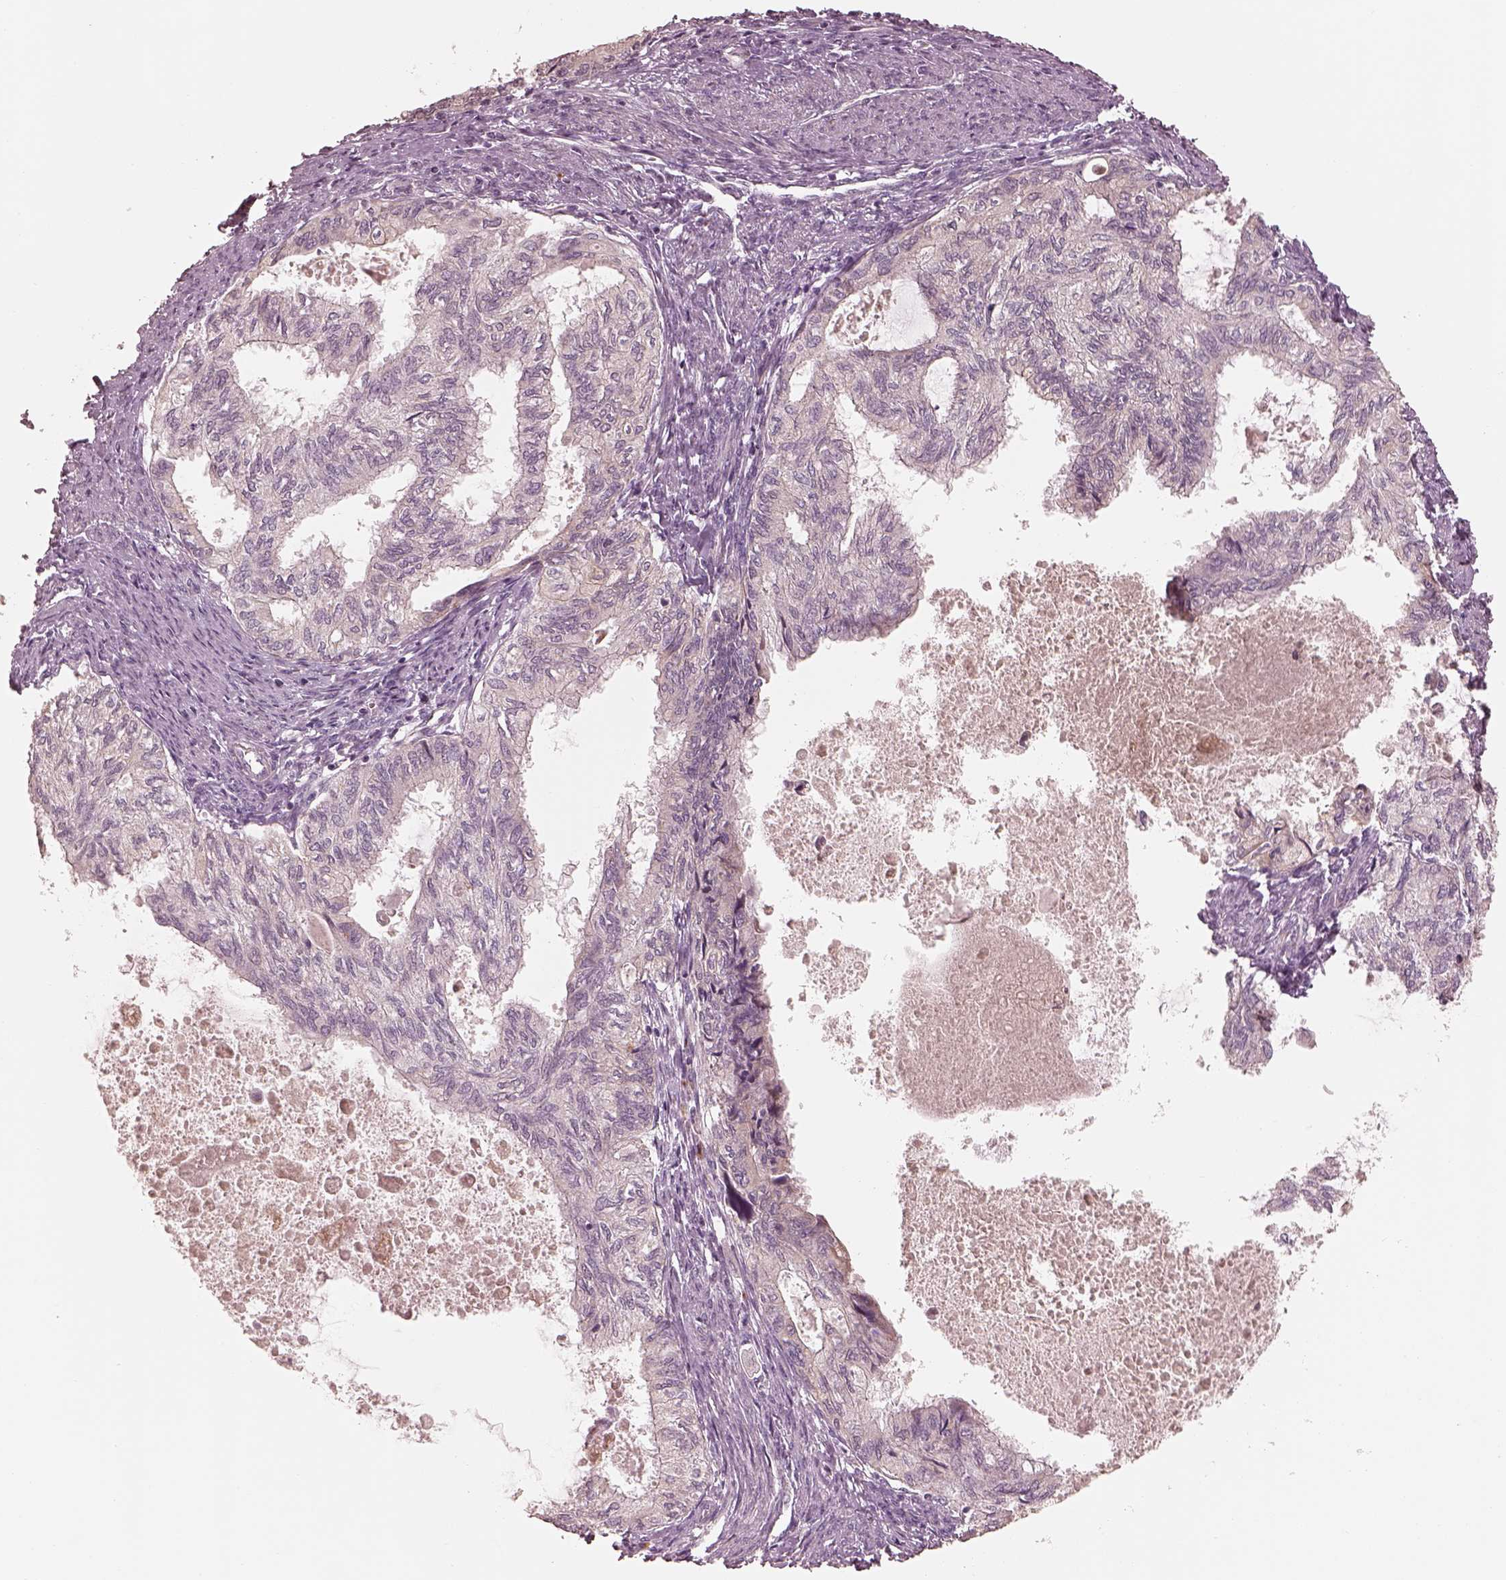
{"staining": {"intensity": "negative", "quantity": "none", "location": "none"}, "tissue": "endometrial cancer", "cell_type": "Tumor cells", "image_type": "cancer", "snomed": [{"axis": "morphology", "description": "Adenocarcinoma, NOS"}, {"axis": "topography", "description": "Endometrium"}], "caption": "Immunohistochemistry image of neoplastic tissue: endometrial adenocarcinoma stained with DAB (3,3'-diaminobenzidine) displays no significant protein staining in tumor cells.", "gene": "SLC25A46", "patient": {"sex": "female", "age": 86}}